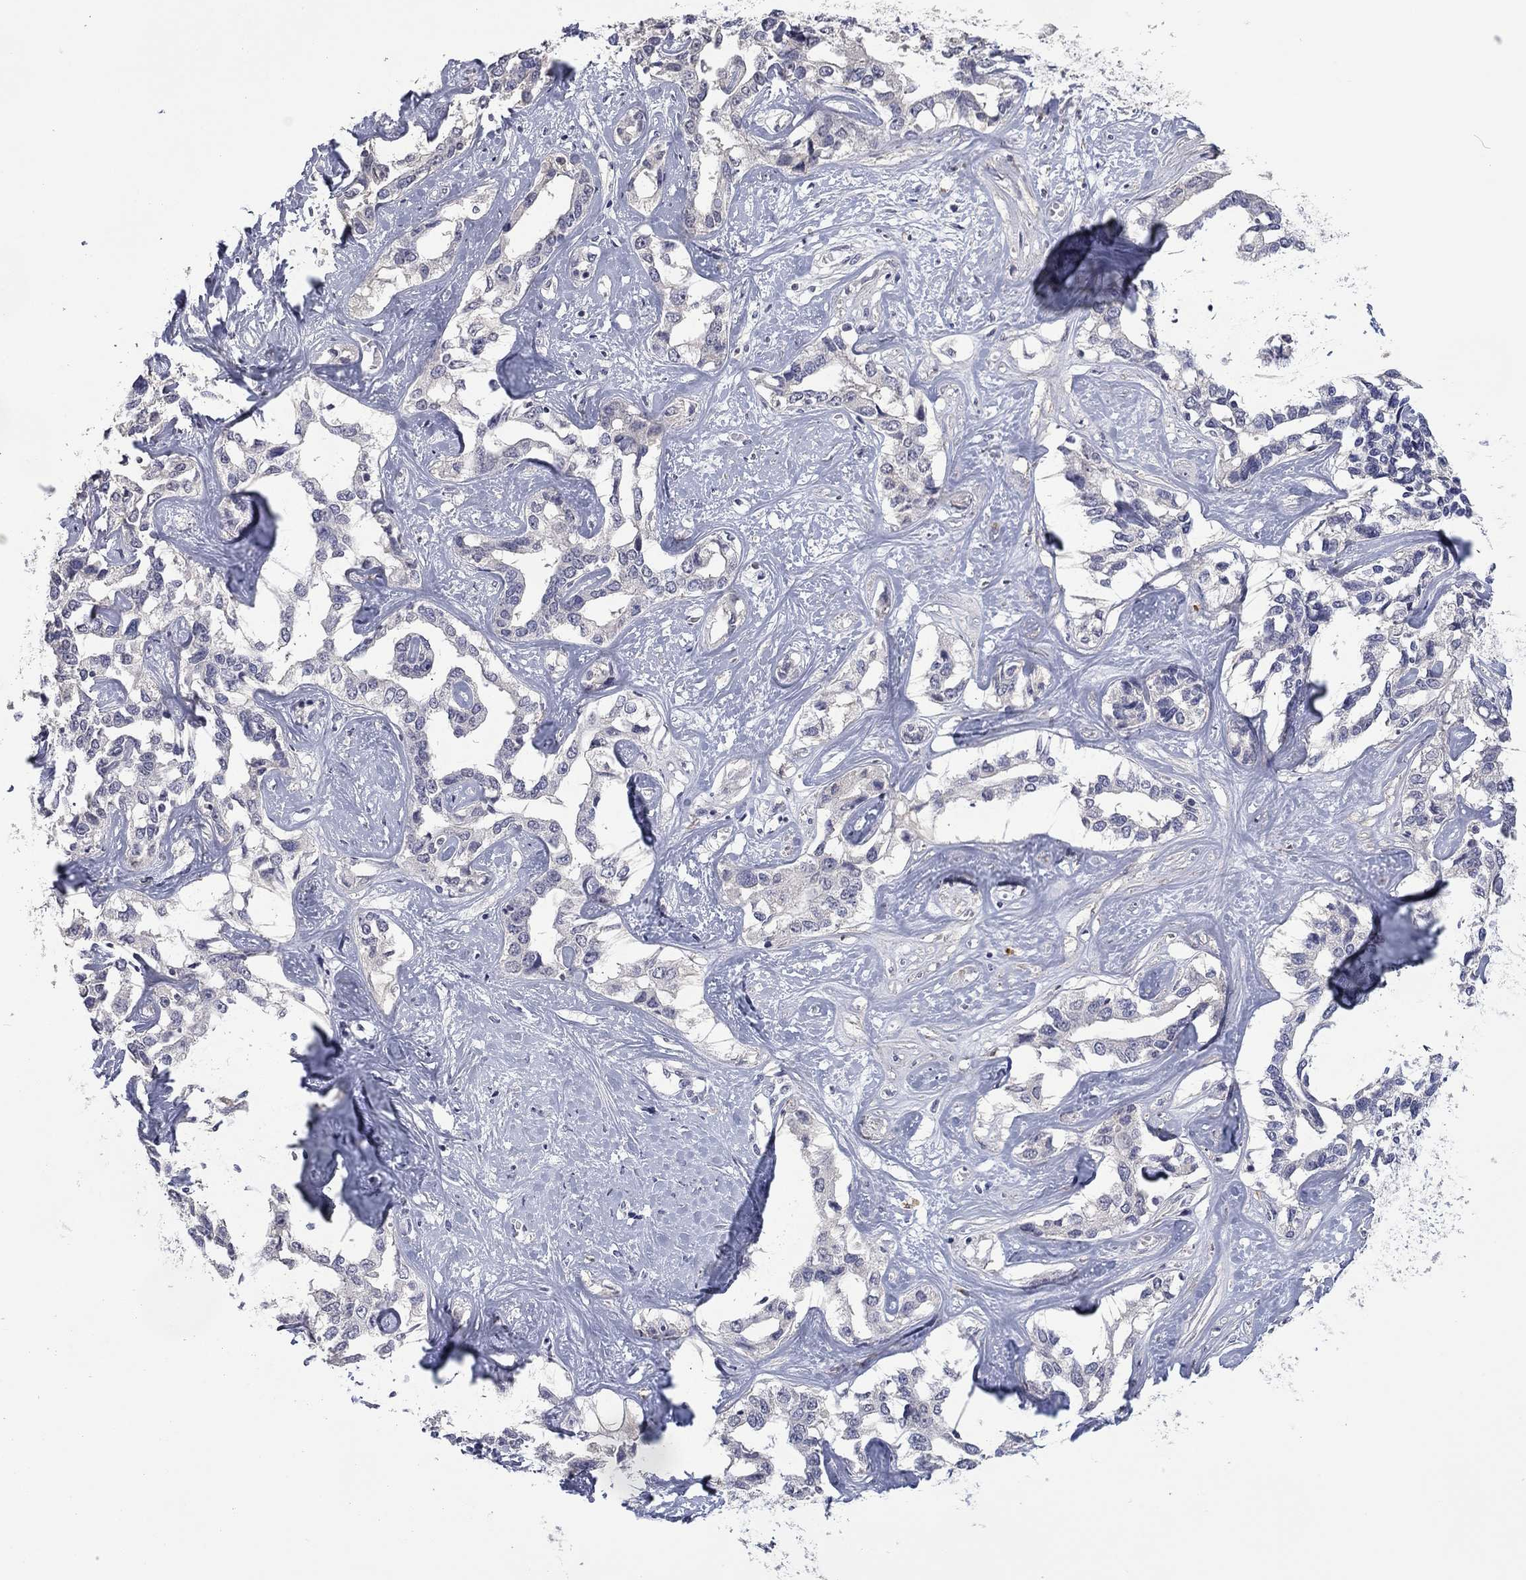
{"staining": {"intensity": "negative", "quantity": "none", "location": "none"}, "tissue": "liver cancer", "cell_type": "Tumor cells", "image_type": "cancer", "snomed": [{"axis": "morphology", "description": "Cholangiocarcinoma"}, {"axis": "topography", "description": "Liver"}], "caption": "A photomicrograph of liver cancer (cholangiocarcinoma) stained for a protein displays no brown staining in tumor cells. The staining is performed using DAB brown chromogen with nuclei counter-stained in using hematoxylin.", "gene": "IP6K3", "patient": {"sex": "male", "age": 59}}